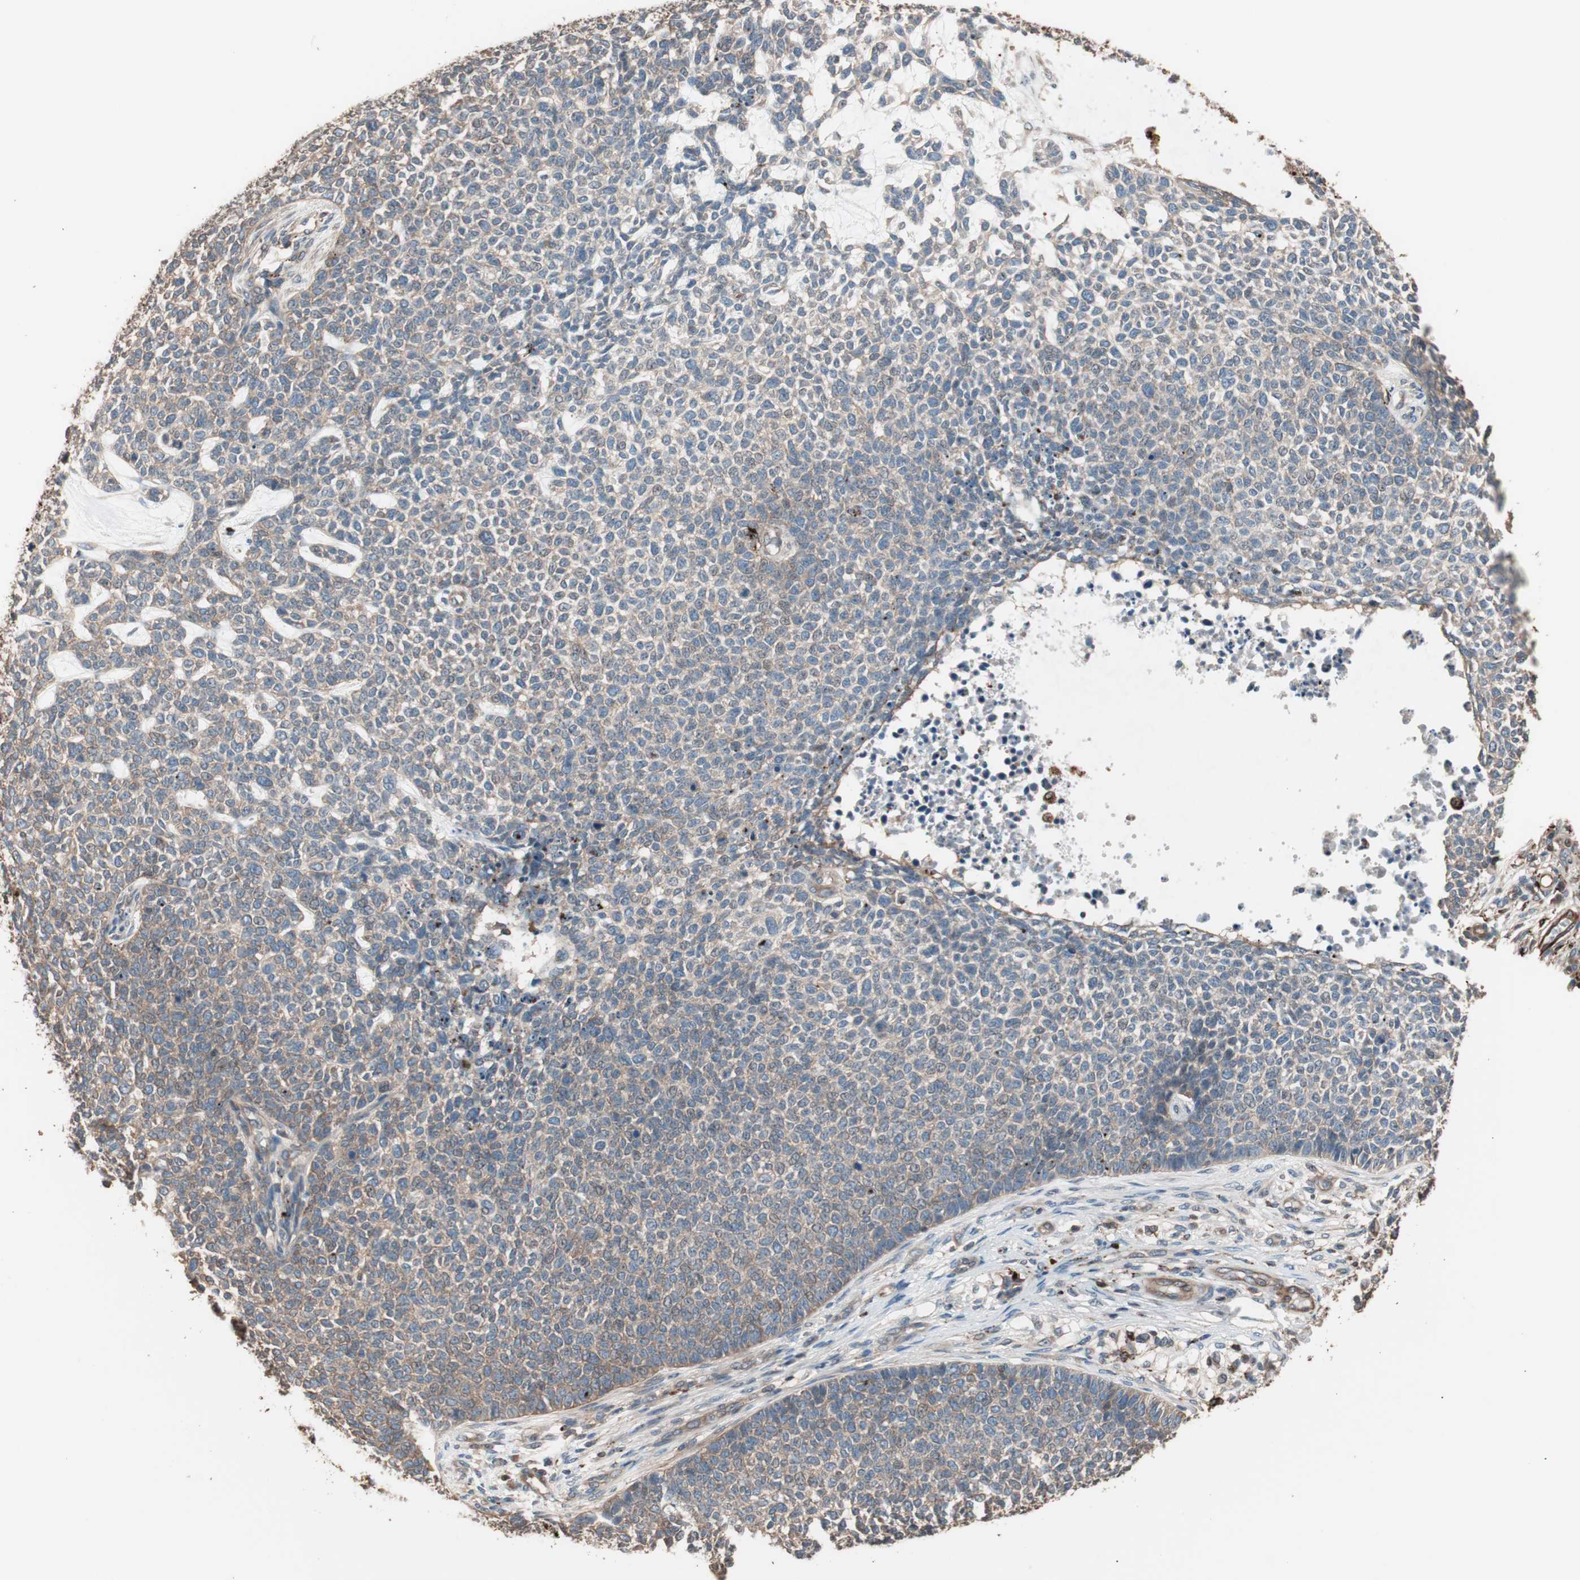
{"staining": {"intensity": "weak", "quantity": ">75%", "location": "cytoplasmic/membranous"}, "tissue": "skin cancer", "cell_type": "Tumor cells", "image_type": "cancer", "snomed": [{"axis": "morphology", "description": "Basal cell carcinoma"}, {"axis": "topography", "description": "Skin"}], "caption": "The image demonstrates staining of skin cancer, revealing weak cytoplasmic/membranous protein expression (brown color) within tumor cells.", "gene": "CCT3", "patient": {"sex": "female", "age": 84}}